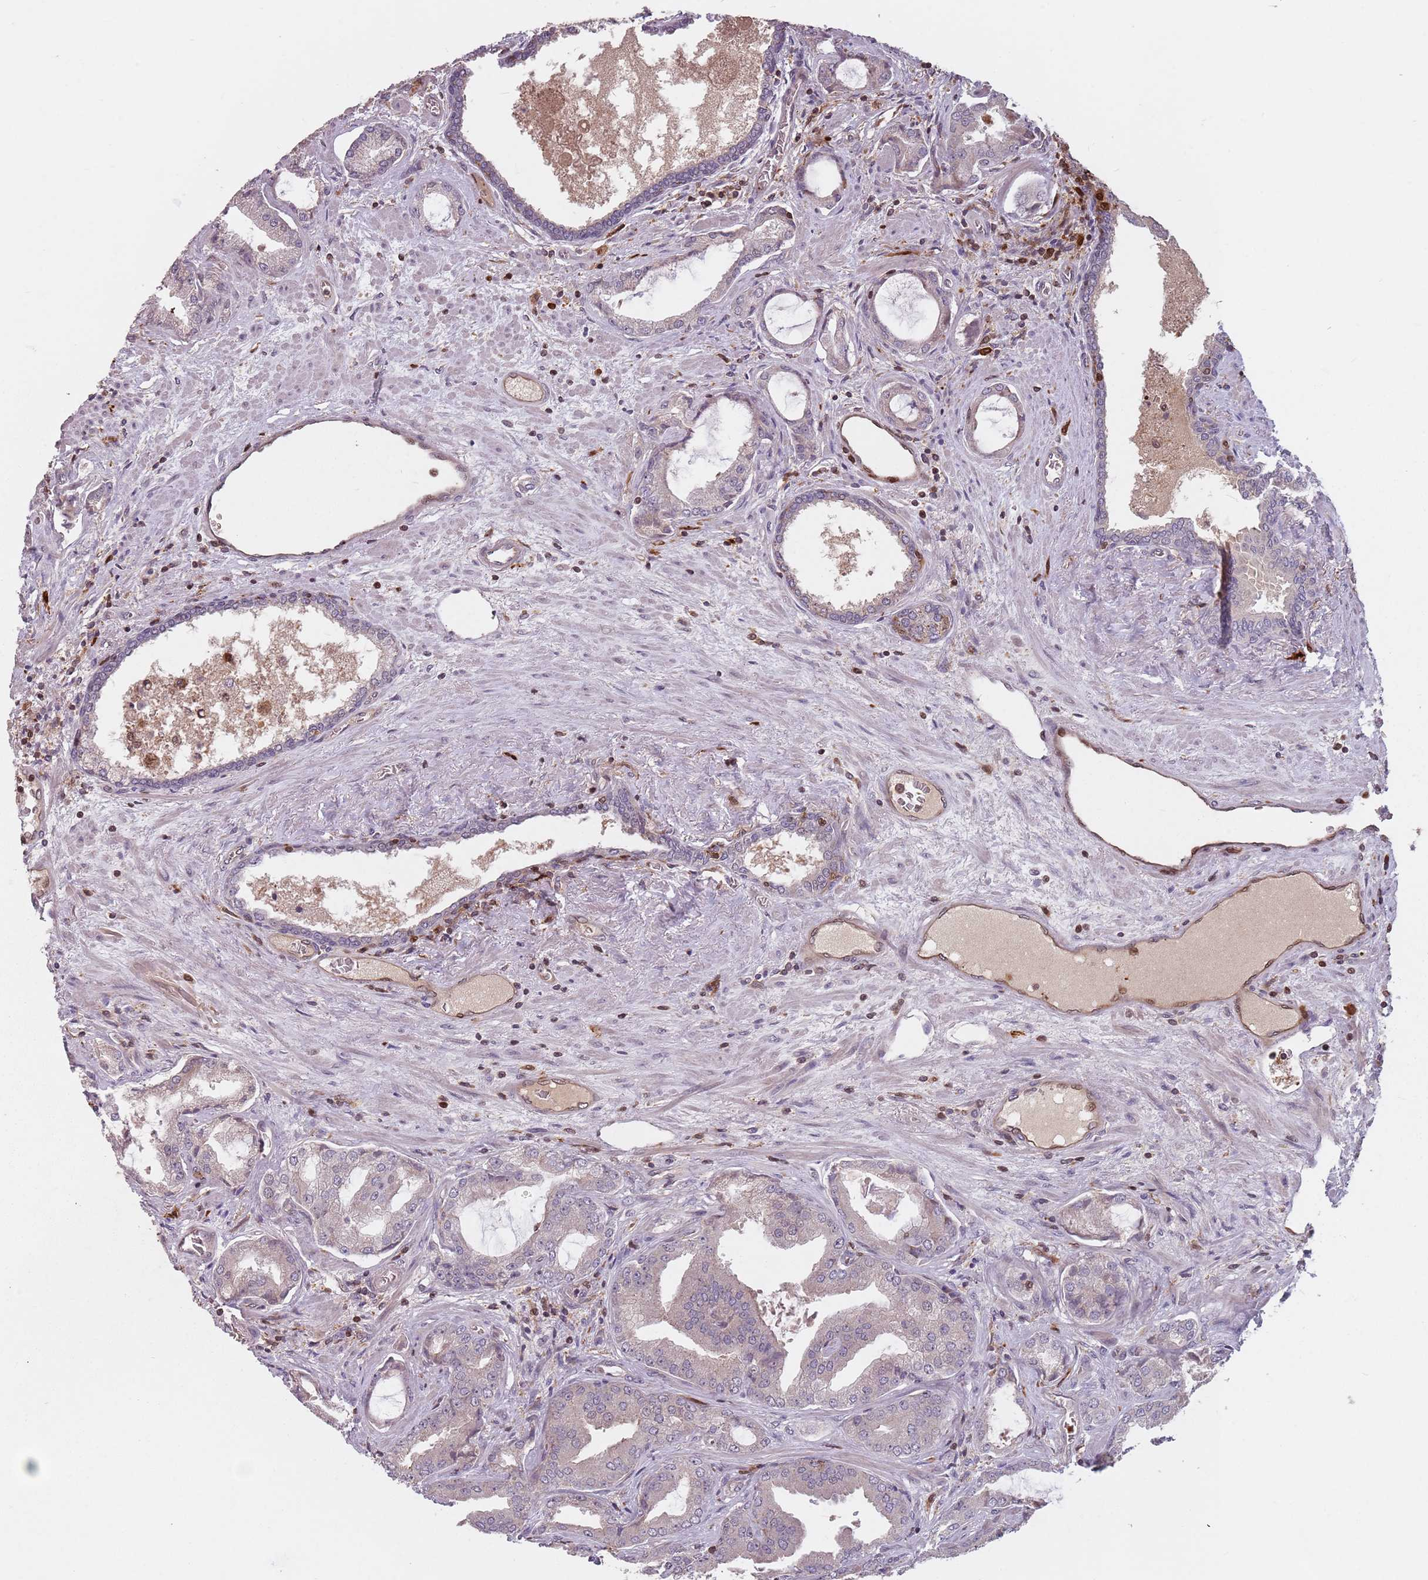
{"staining": {"intensity": "negative", "quantity": "none", "location": "none"}, "tissue": "prostate cancer", "cell_type": "Tumor cells", "image_type": "cancer", "snomed": [{"axis": "morphology", "description": "Adenocarcinoma, High grade"}, {"axis": "topography", "description": "Prostate"}], "caption": "This micrograph is of prostate adenocarcinoma (high-grade) stained with immunohistochemistry to label a protein in brown with the nuclei are counter-stained blue. There is no staining in tumor cells.", "gene": "GPR180", "patient": {"sex": "male", "age": 68}}